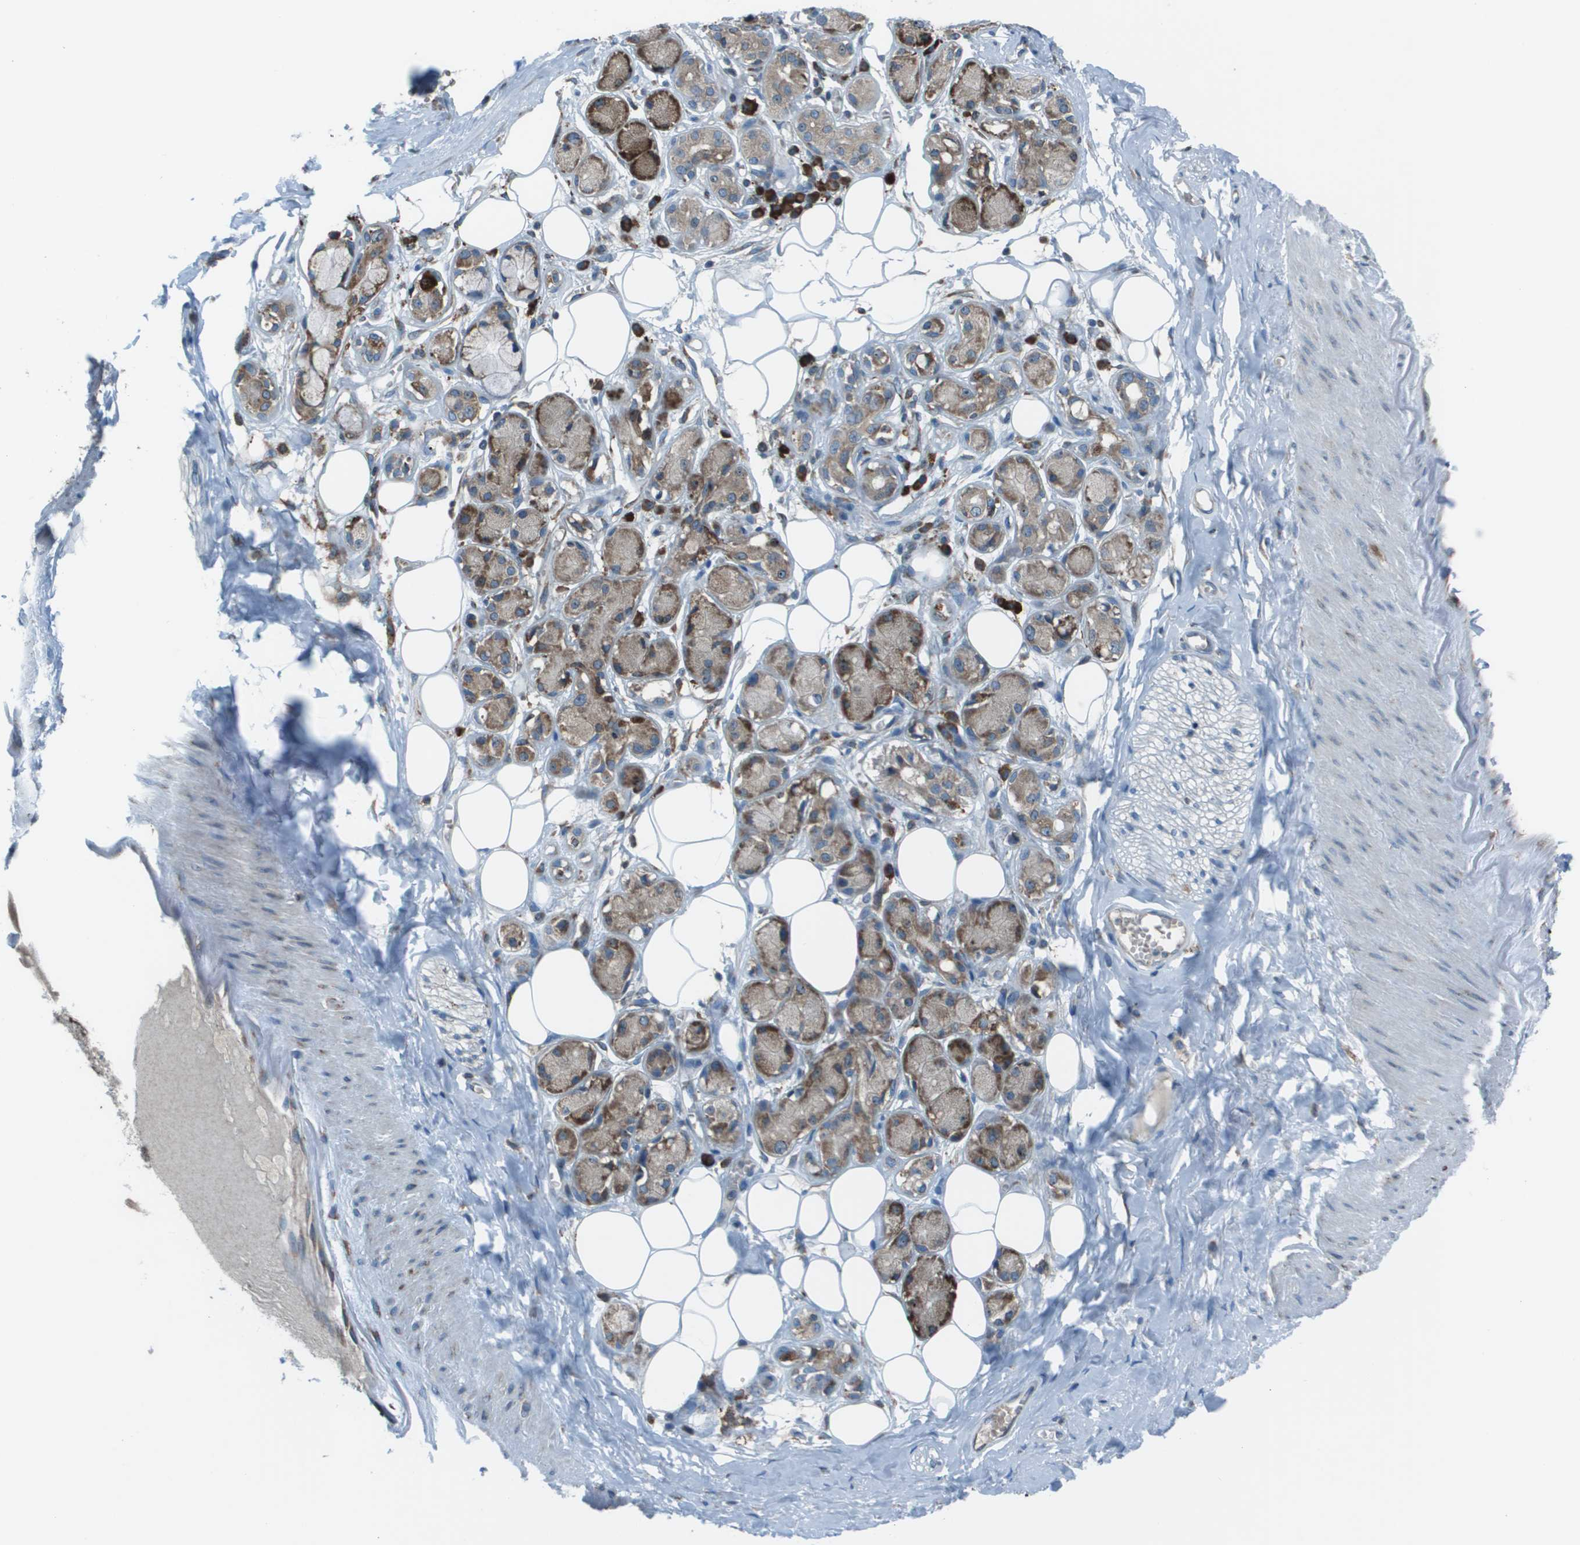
{"staining": {"intensity": "negative", "quantity": "none", "location": "none"}, "tissue": "adipose tissue", "cell_type": "Adipocytes", "image_type": "normal", "snomed": [{"axis": "morphology", "description": "Normal tissue, NOS"}, {"axis": "morphology", "description": "Inflammation, NOS"}, {"axis": "topography", "description": "Salivary gland"}, {"axis": "topography", "description": "Peripheral nerve tissue"}], "caption": "There is no significant expression in adipocytes of adipose tissue.", "gene": "UTS2", "patient": {"sex": "female", "age": 75}}